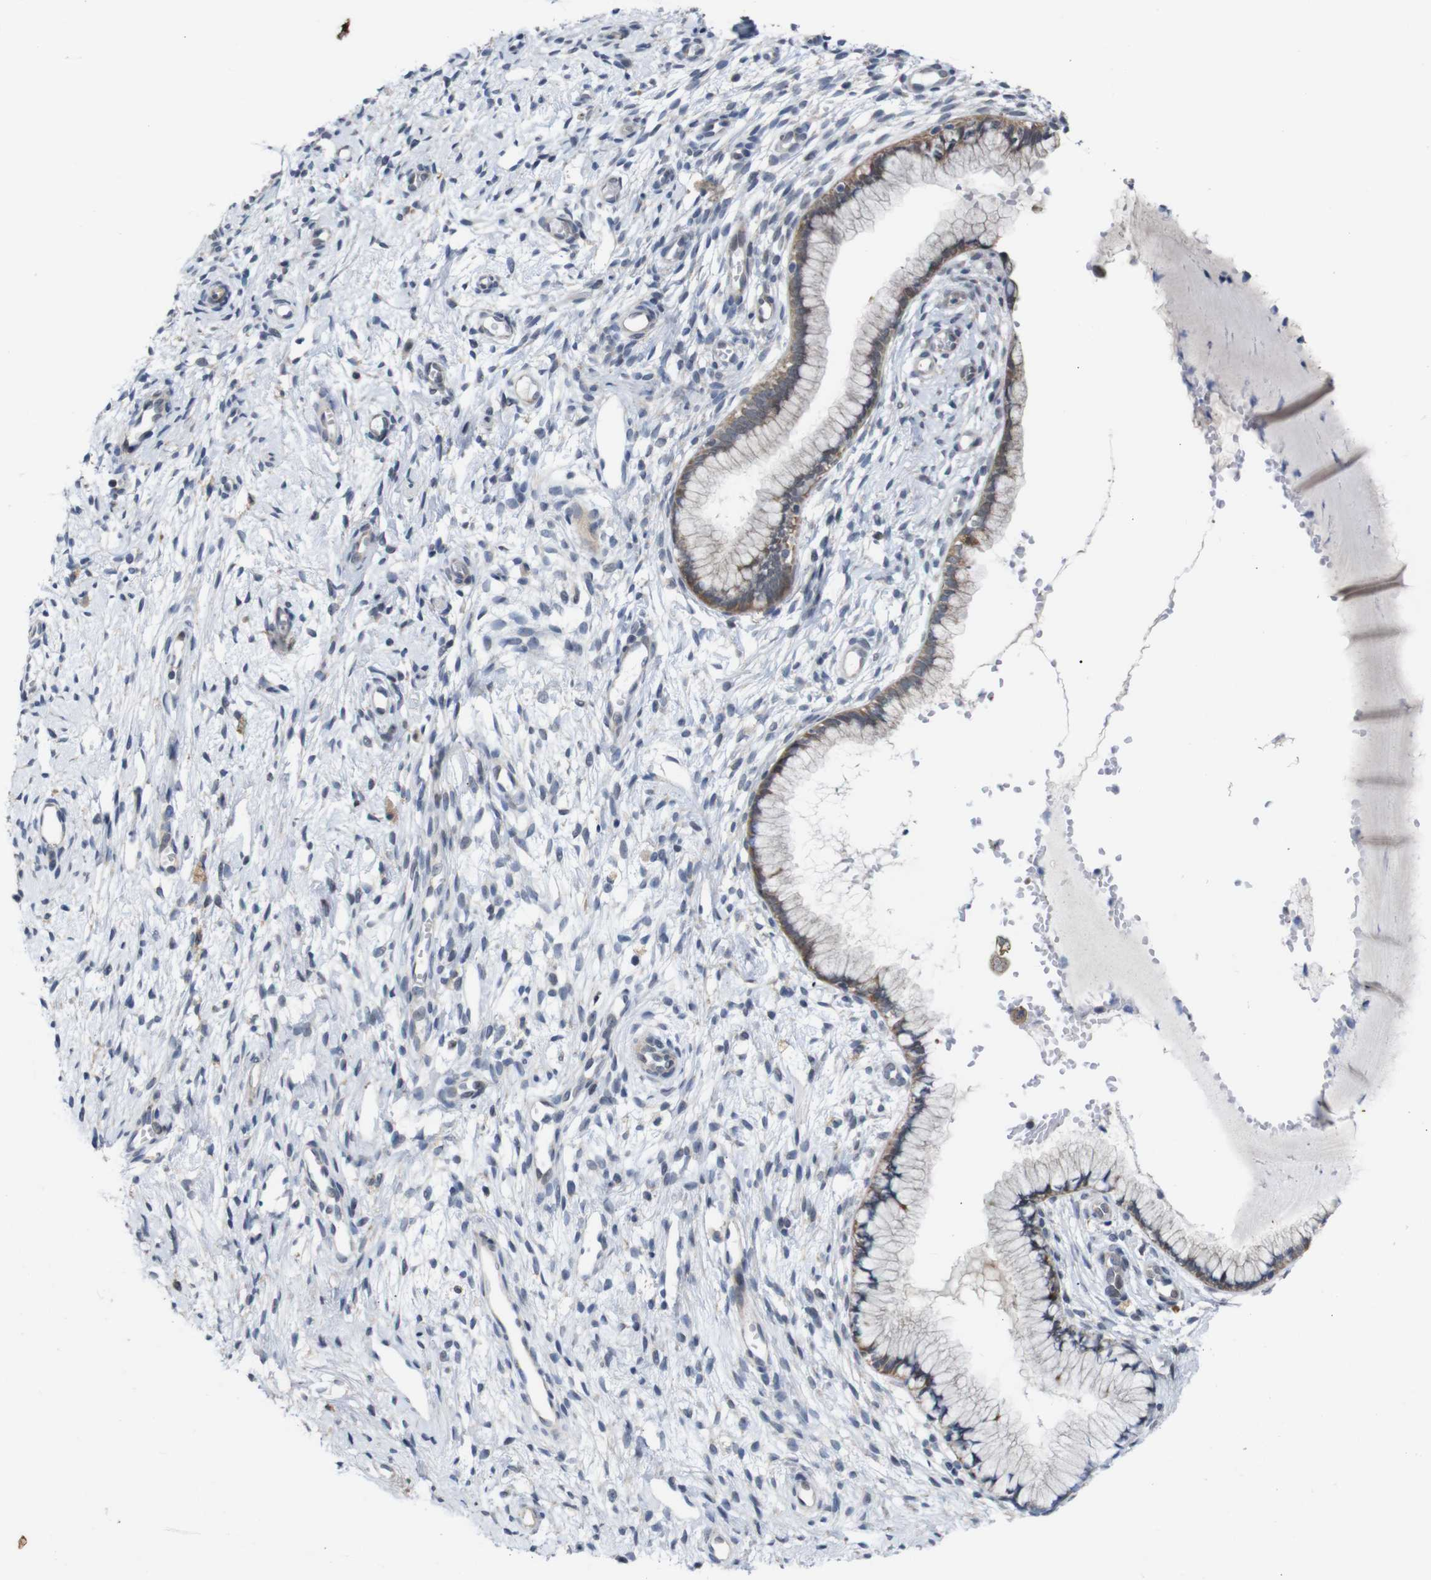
{"staining": {"intensity": "moderate", "quantity": ">75%", "location": "cytoplasmic/membranous"}, "tissue": "cervix", "cell_type": "Glandular cells", "image_type": "normal", "snomed": [{"axis": "morphology", "description": "Normal tissue, NOS"}, {"axis": "topography", "description": "Cervix"}], "caption": "A high-resolution histopathology image shows IHC staining of normal cervix, which shows moderate cytoplasmic/membranous positivity in approximately >75% of glandular cells. The protein is stained brown, and the nuclei are stained in blue (DAB IHC with brightfield microscopy, high magnification).", "gene": "ATP7B", "patient": {"sex": "female", "age": 65}}